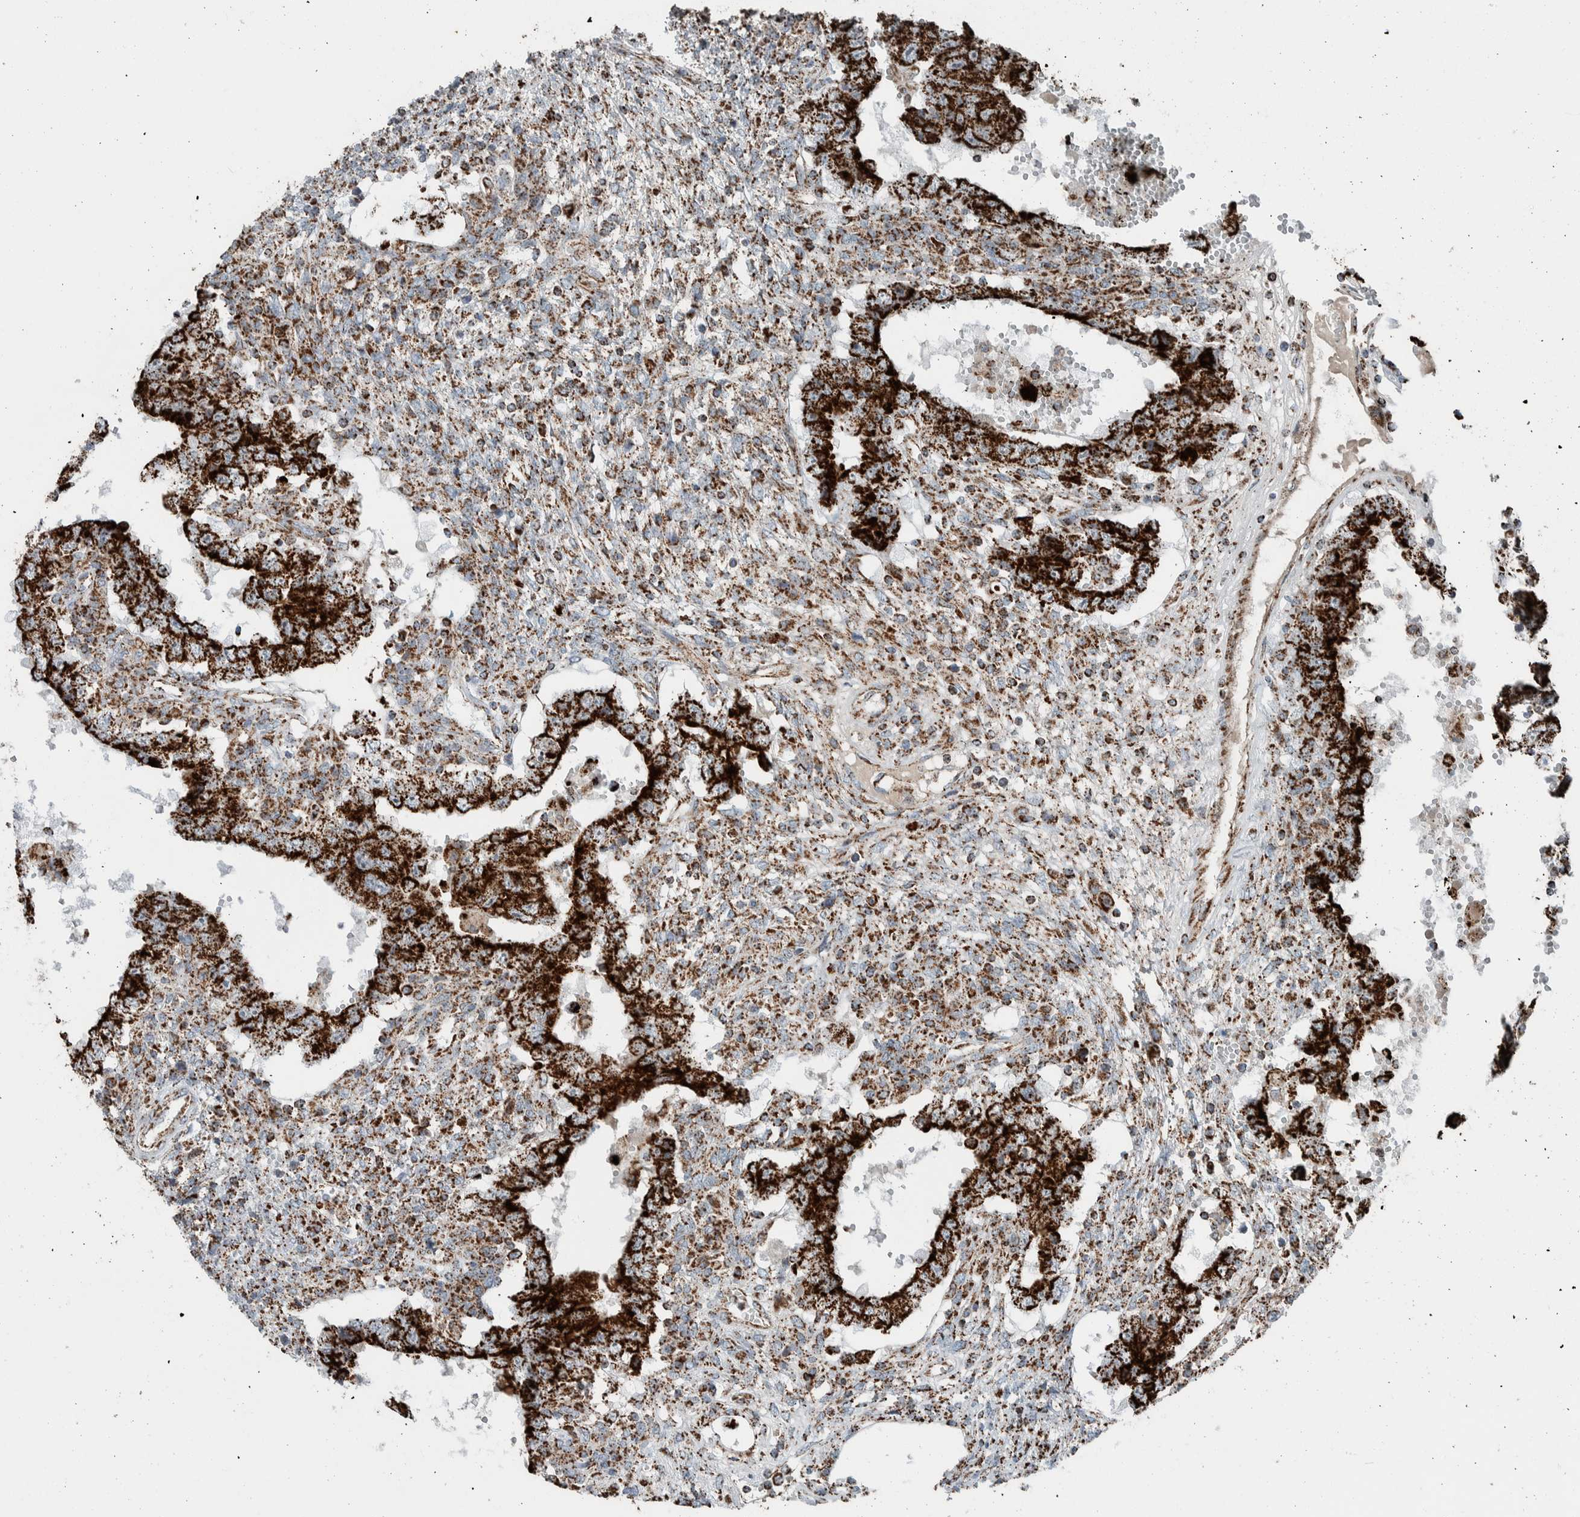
{"staining": {"intensity": "strong", "quantity": ">75%", "location": "cytoplasmic/membranous"}, "tissue": "testis cancer", "cell_type": "Tumor cells", "image_type": "cancer", "snomed": [{"axis": "morphology", "description": "Carcinoma, Embryonal, NOS"}, {"axis": "topography", "description": "Testis"}], "caption": "Immunohistochemical staining of human testis cancer (embryonal carcinoma) exhibits high levels of strong cytoplasmic/membranous protein staining in about >75% of tumor cells.", "gene": "CNTROB", "patient": {"sex": "male", "age": 26}}